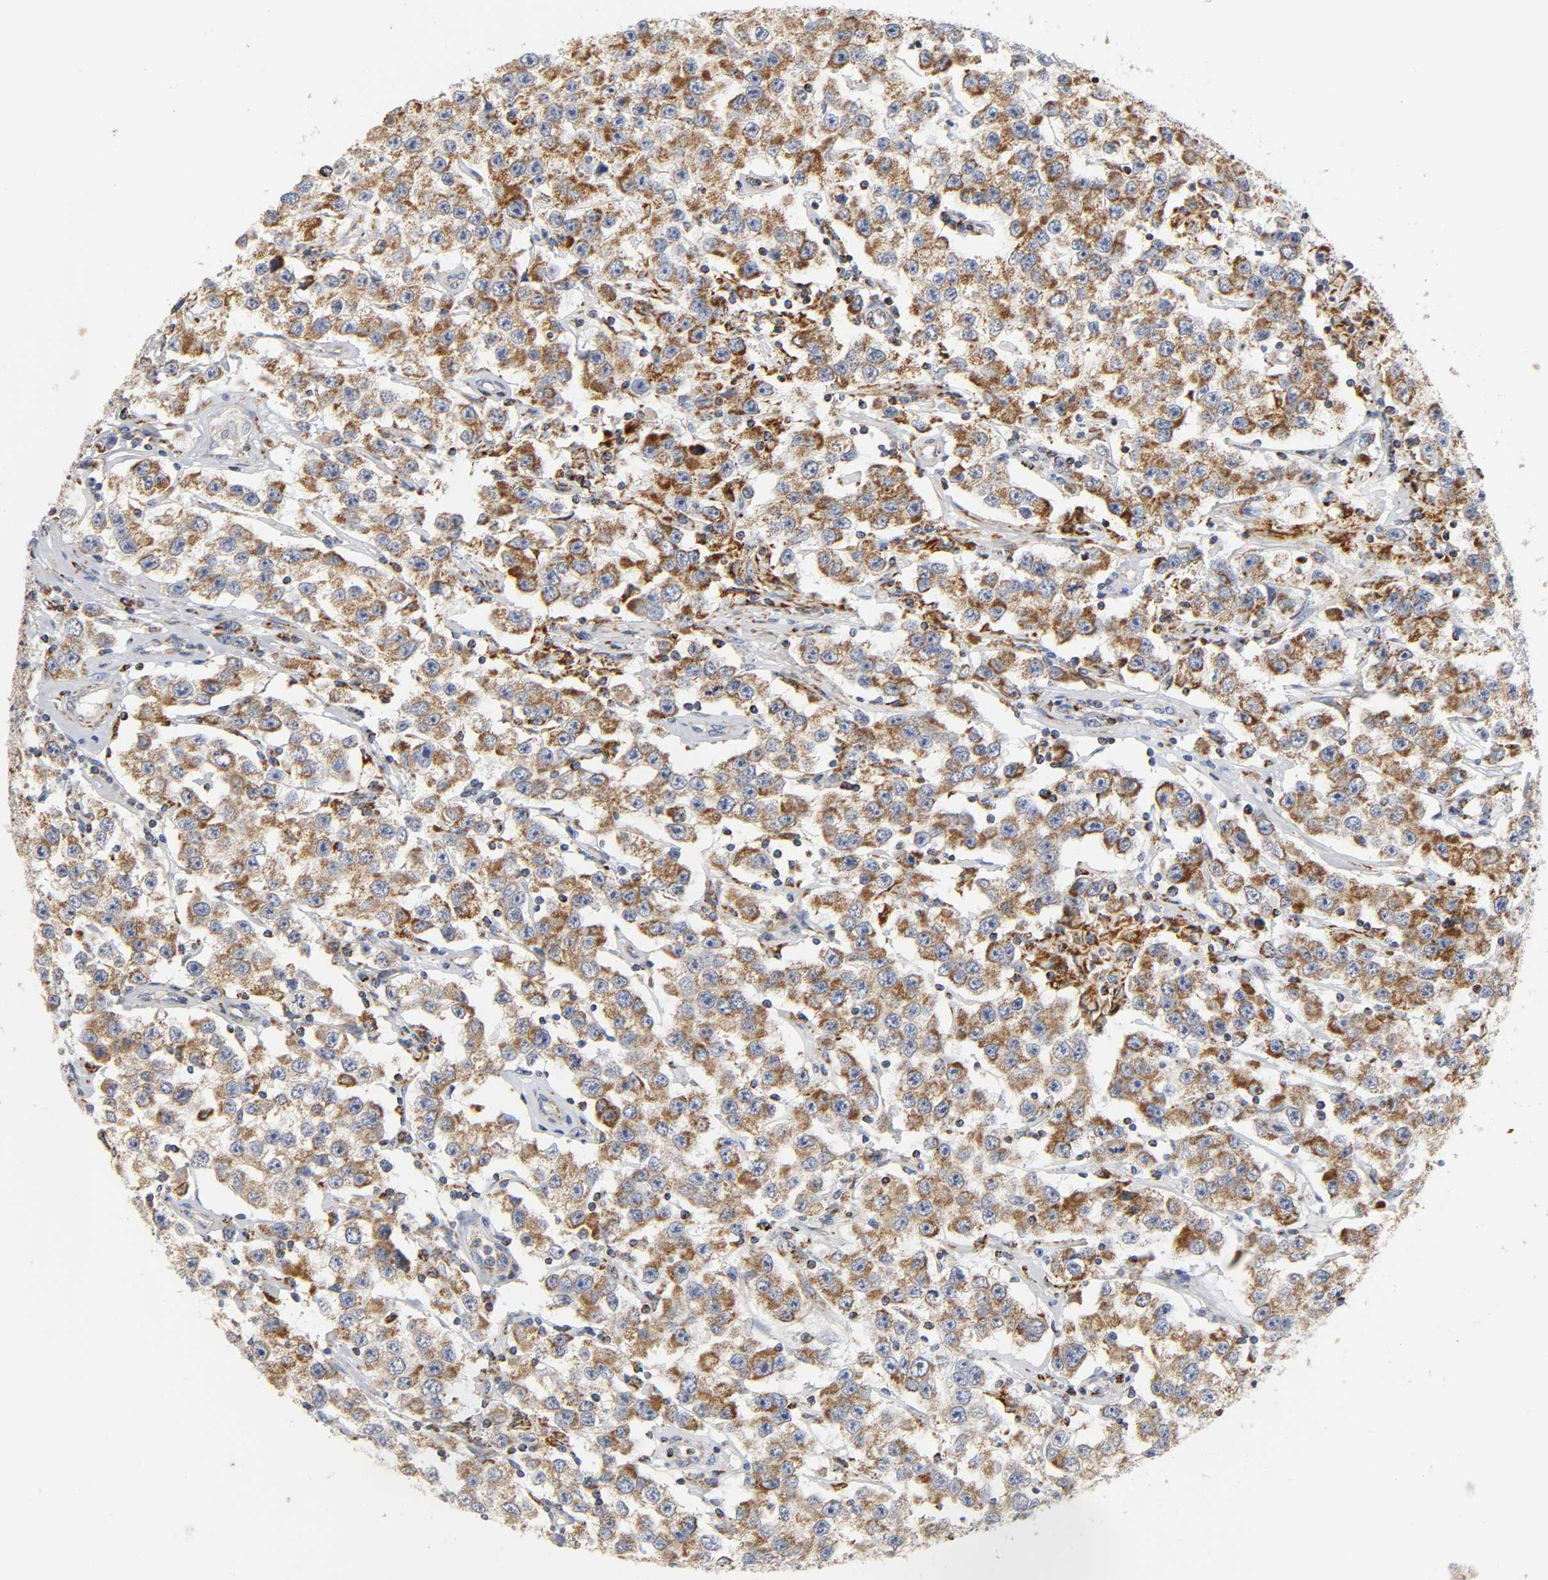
{"staining": {"intensity": "strong", "quantity": ">75%", "location": "cytoplasmic/membranous"}, "tissue": "testis cancer", "cell_type": "Tumor cells", "image_type": "cancer", "snomed": [{"axis": "morphology", "description": "Seminoma, NOS"}, {"axis": "topography", "description": "Testis"}], "caption": "Brown immunohistochemical staining in human testis cancer (seminoma) demonstrates strong cytoplasmic/membranous staining in approximately >75% of tumor cells. (Stains: DAB (3,3'-diaminobenzidine) in brown, nuclei in blue, Microscopy: brightfield microscopy at high magnification).", "gene": "BAK1", "patient": {"sex": "male", "age": 52}}